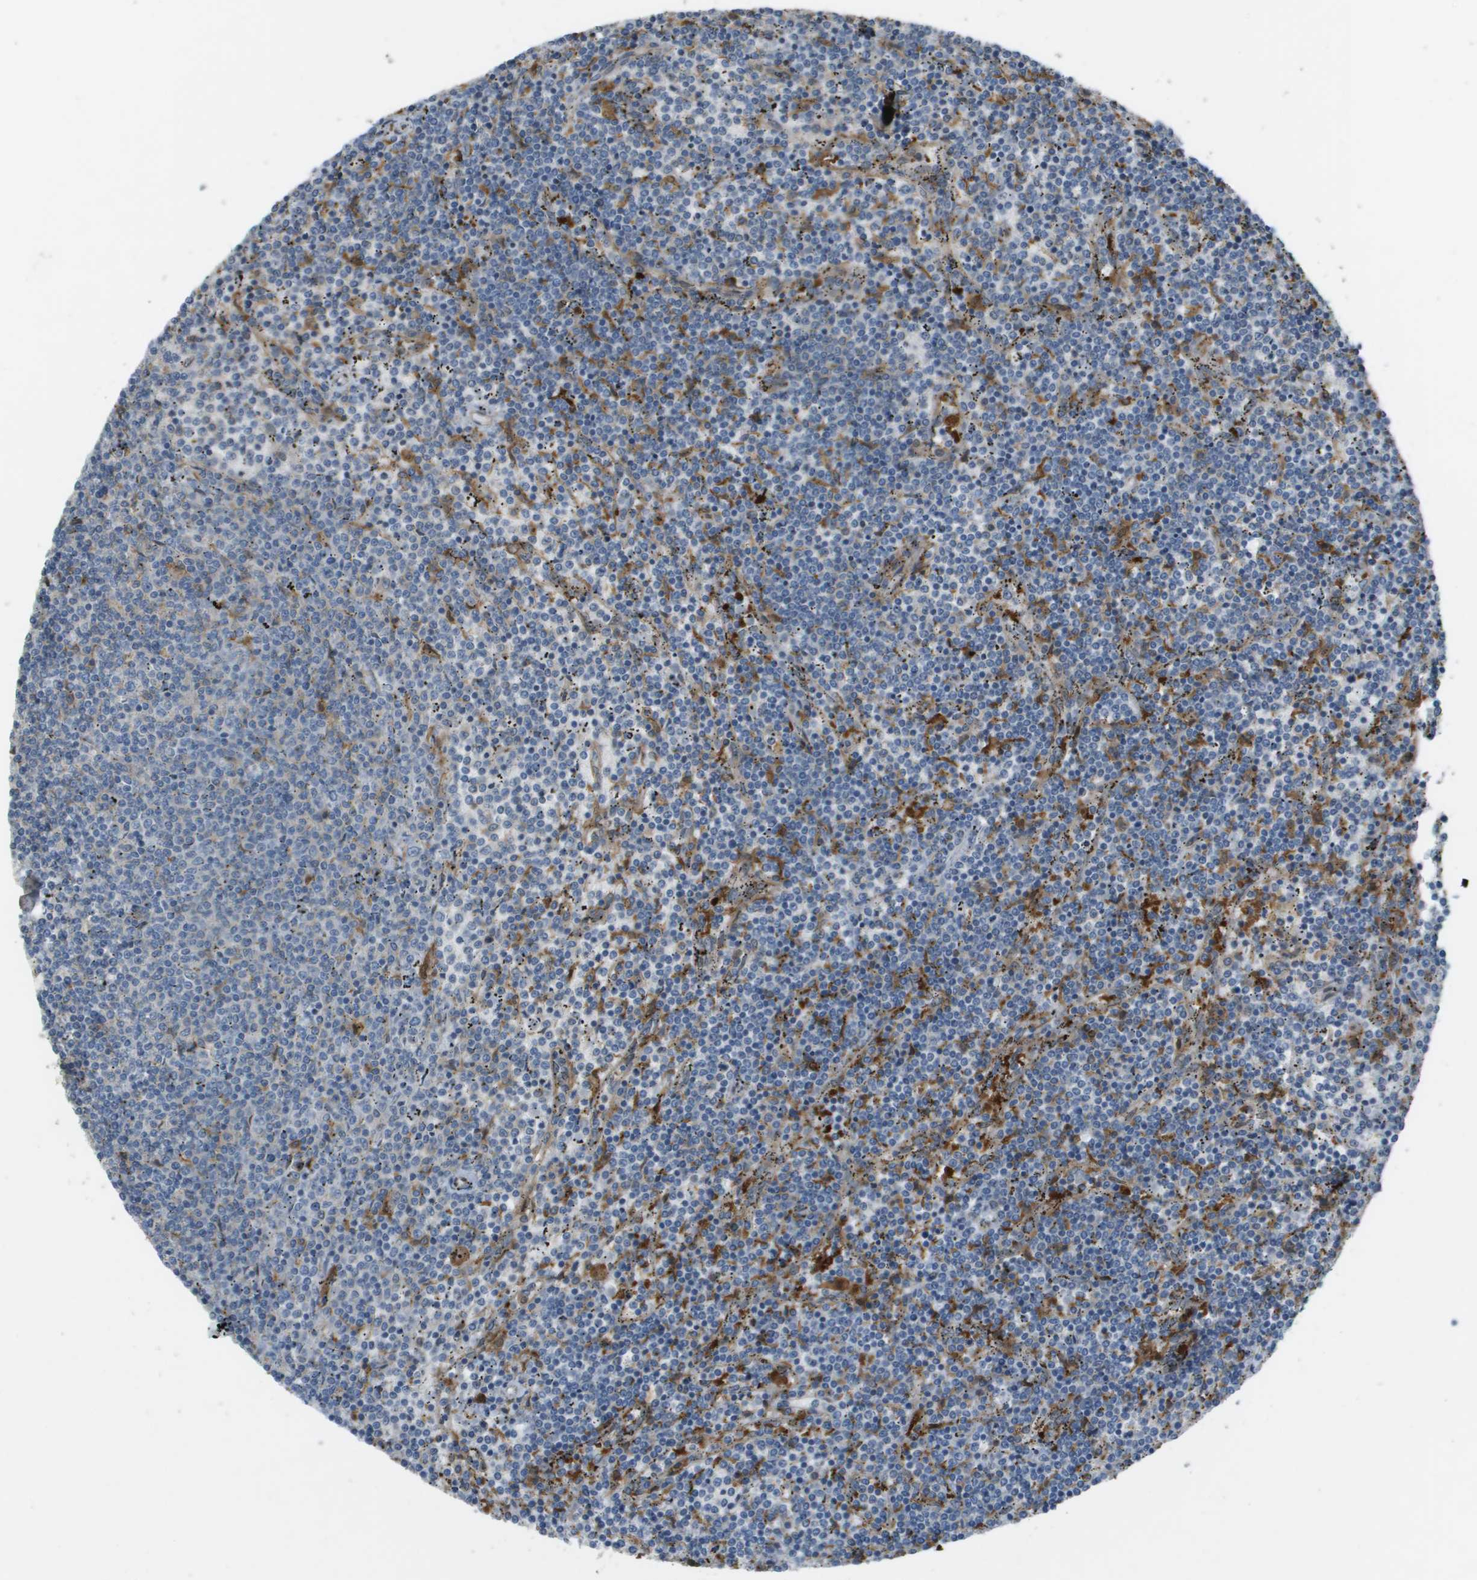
{"staining": {"intensity": "negative", "quantity": "none", "location": "none"}, "tissue": "lymphoma", "cell_type": "Tumor cells", "image_type": "cancer", "snomed": [{"axis": "morphology", "description": "Malignant lymphoma, non-Hodgkin's type, Low grade"}, {"axis": "topography", "description": "Spleen"}], "caption": "Tumor cells are negative for protein expression in human low-grade malignant lymphoma, non-Hodgkin's type. (DAB IHC, high magnification).", "gene": "CORO1B", "patient": {"sex": "female", "age": 50}}